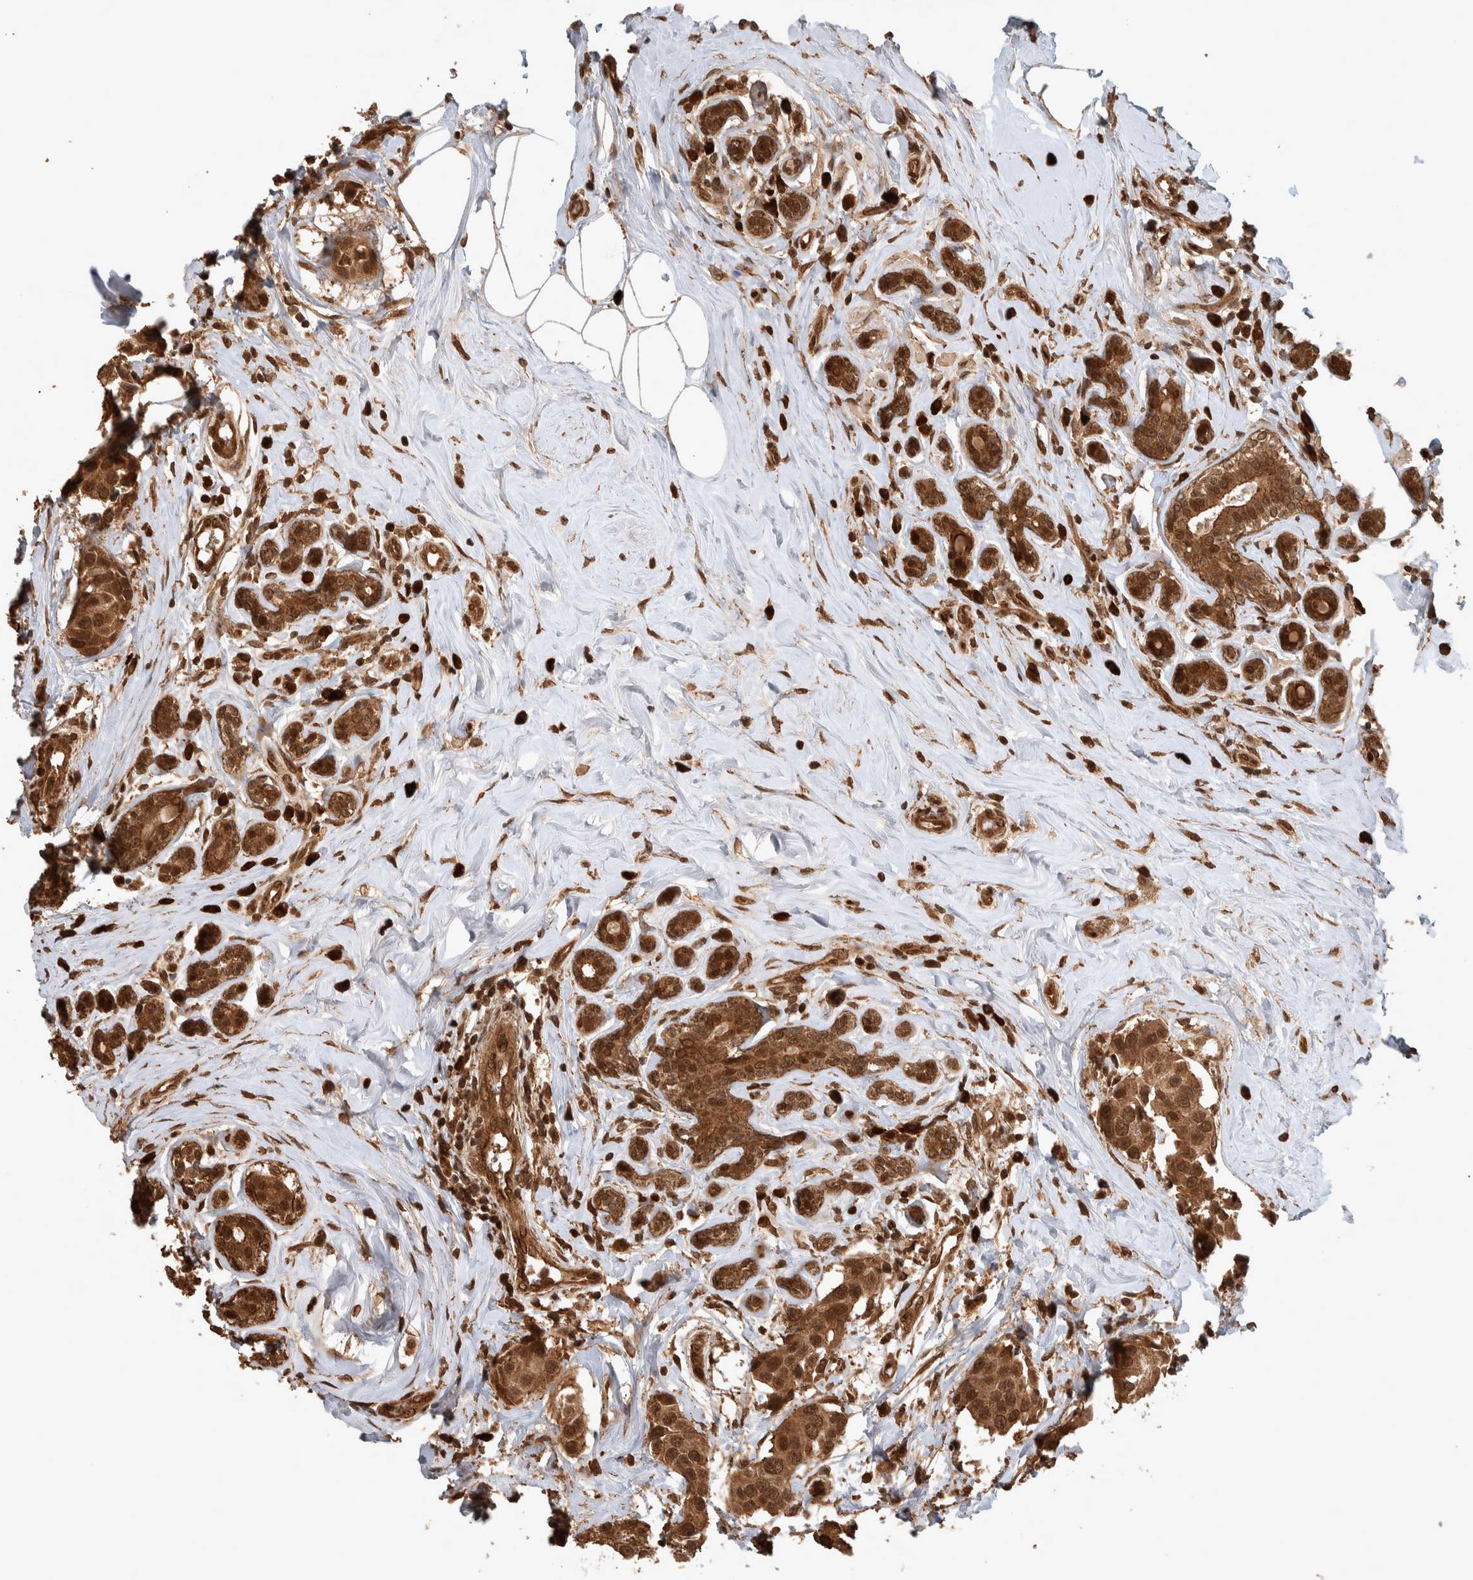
{"staining": {"intensity": "moderate", "quantity": ">75%", "location": "cytoplasmic/membranous,nuclear"}, "tissue": "breast cancer", "cell_type": "Tumor cells", "image_type": "cancer", "snomed": [{"axis": "morphology", "description": "Normal tissue, NOS"}, {"axis": "morphology", "description": "Duct carcinoma"}, {"axis": "topography", "description": "Breast"}], "caption": "The histopathology image displays staining of infiltrating ductal carcinoma (breast), revealing moderate cytoplasmic/membranous and nuclear protein expression (brown color) within tumor cells.", "gene": "CNTROB", "patient": {"sex": "female", "age": 39}}